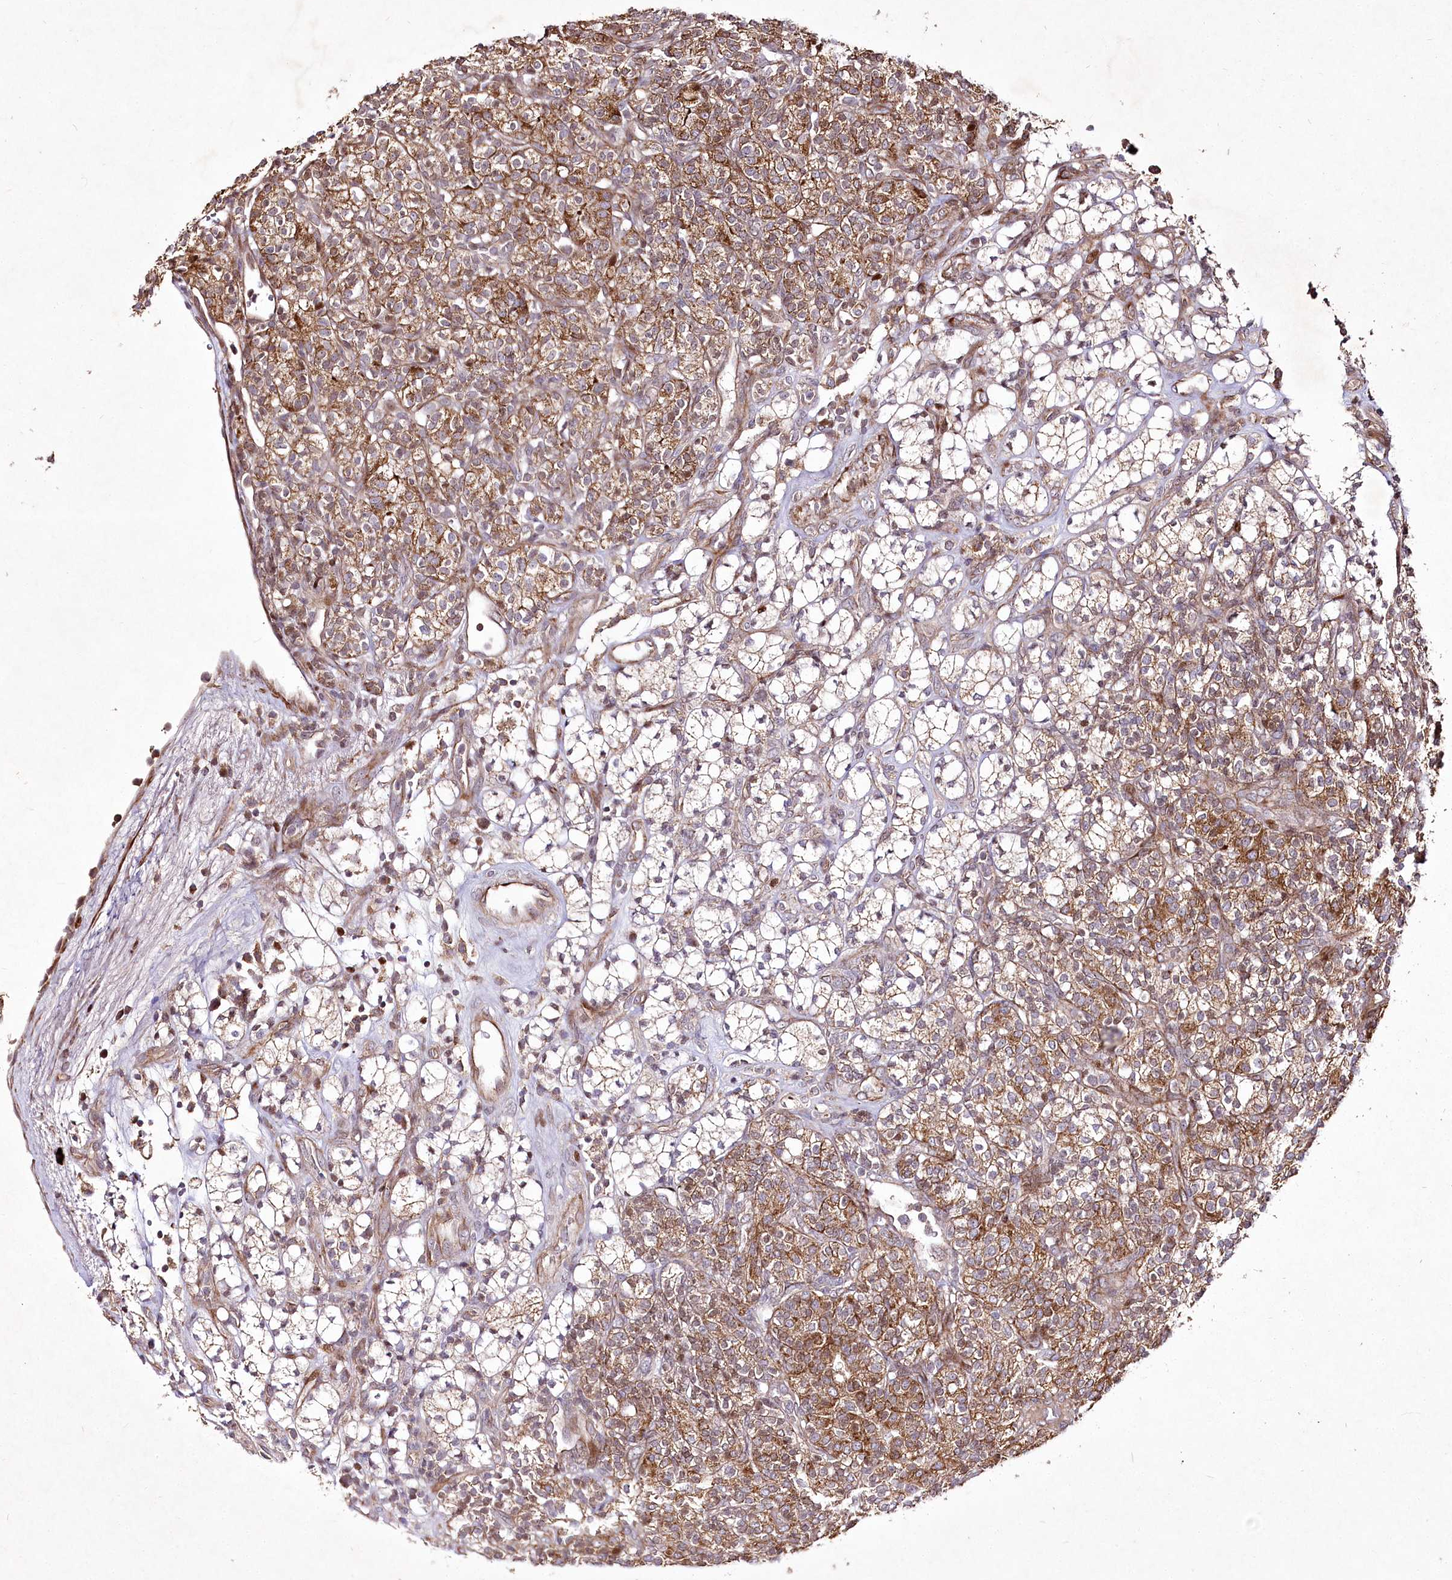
{"staining": {"intensity": "moderate", "quantity": ">75%", "location": "cytoplasmic/membranous"}, "tissue": "renal cancer", "cell_type": "Tumor cells", "image_type": "cancer", "snomed": [{"axis": "morphology", "description": "Adenocarcinoma, NOS"}, {"axis": "topography", "description": "Kidney"}], "caption": "A high-resolution histopathology image shows IHC staining of adenocarcinoma (renal), which displays moderate cytoplasmic/membranous positivity in approximately >75% of tumor cells.", "gene": "PSTK", "patient": {"sex": "male", "age": 77}}